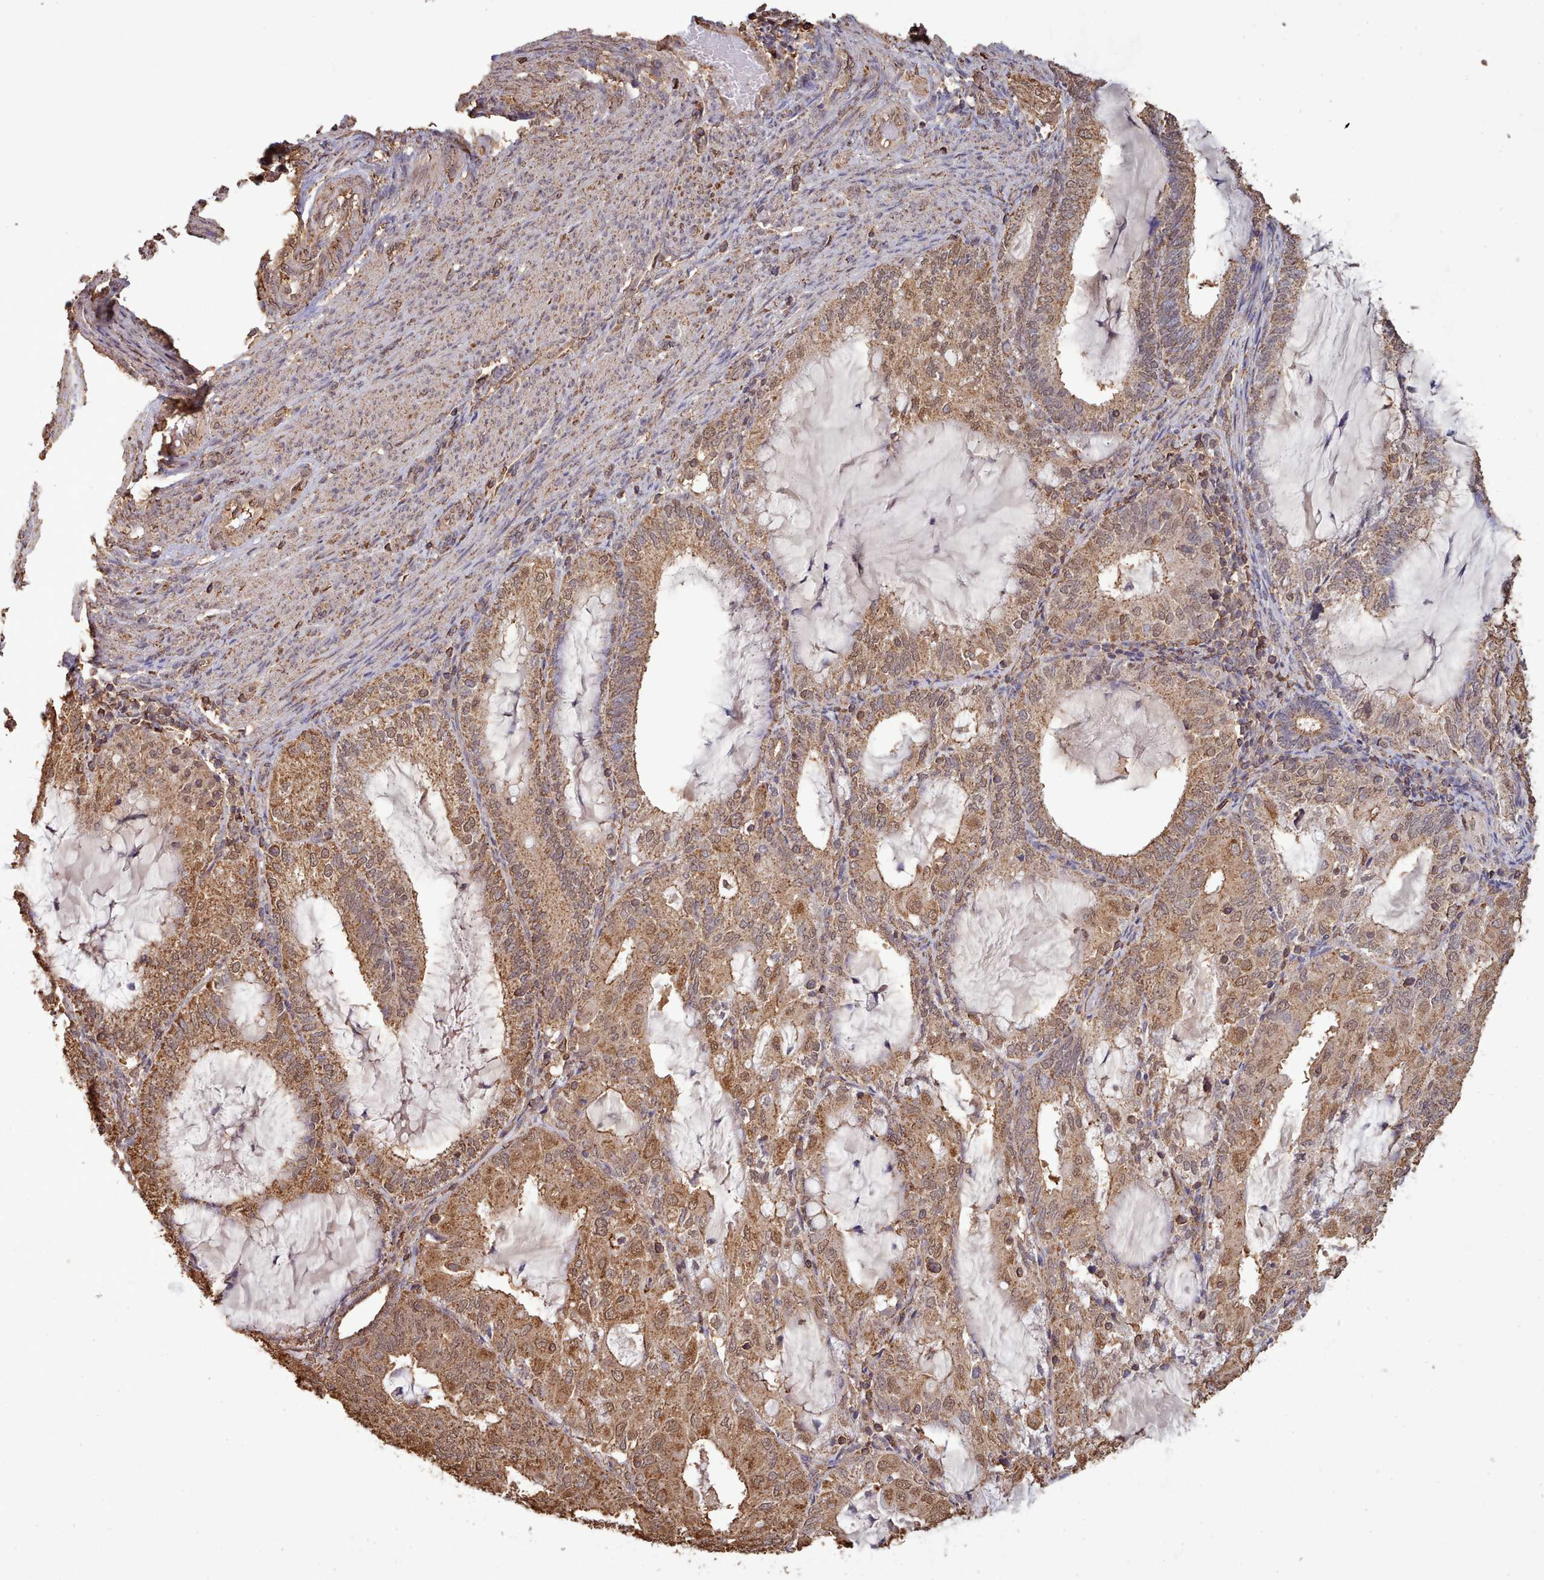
{"staining": {"intensity": "moderate", "quantity": ">75%", "location": "cytoplasmic/membranous,nuclear"}, "tissue": "endometrial cancer", "cell_type": "Tumor cells", "image_type": "cancer", "snomed": [{"axis": "morphology", "description": "Adenocarcinoma, NOS"}, {"axis": "topography", "description": "Endometrium"}], "caption": "Protein staining of endometrial adenocarcinoma tissue demonstrates moderate cytoplasmic/membranous and nuclear expression in approximately >75% of tumor cells. (IHC, brightfield microscopy, high magnification).", "gene": "METRN", "patient": {"sex": "female", "age": 81}}